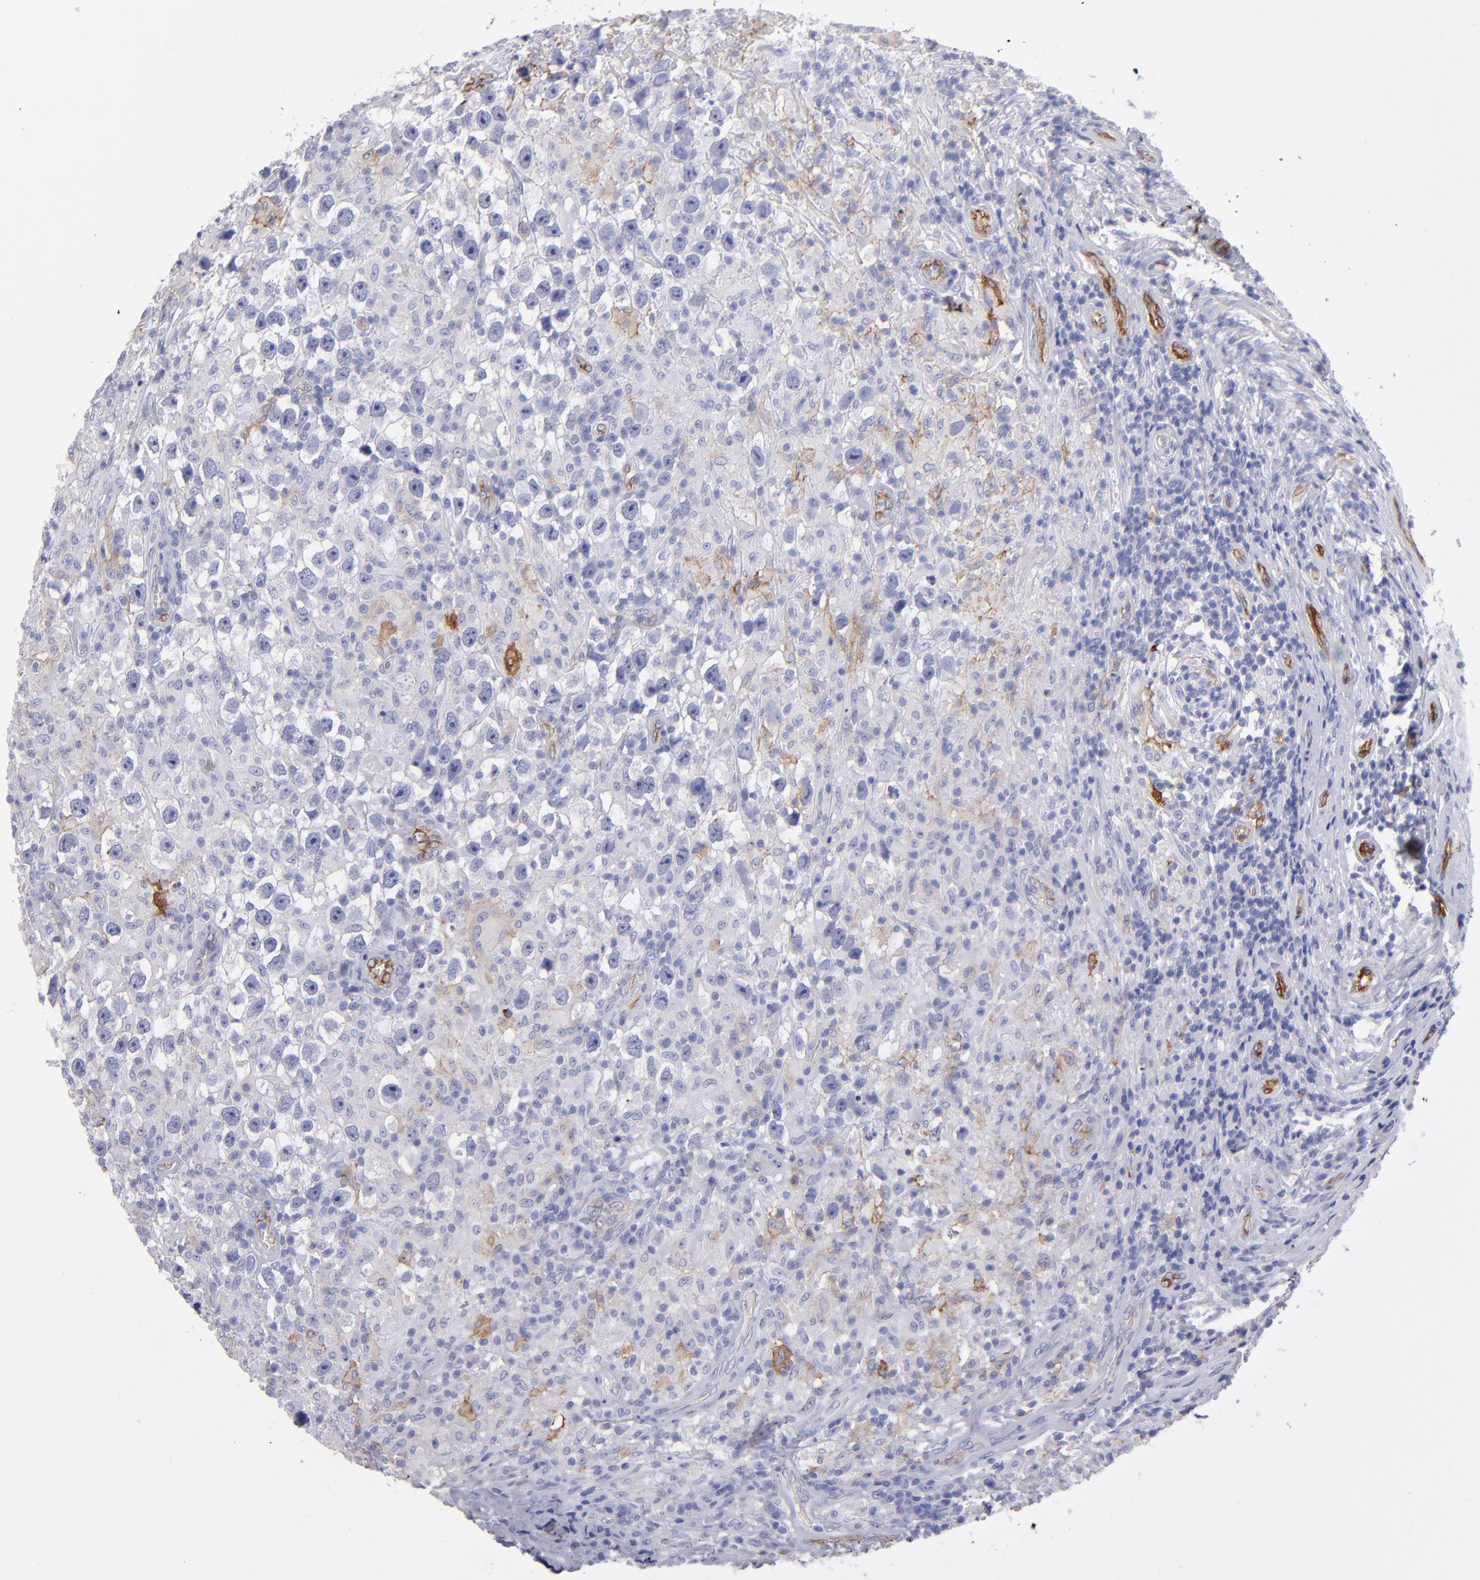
{"staining": {"intensity": "negative", "quantity": "none", "location": "none"}, "tissue": "testis cancer", "cell_type": "Tumor cells", "image_type": "cancer", "snomed": [{"axis": "morphology", "description": "Seminoma, NOS"}, {"axis": "topography", "description": "Testis"}], "caption": "Immunohistochemistry image of human testis seminoma stained for a protein (brown), which reveals no staining in tumor cells.", "gene": "AHNAK2", "patient": {"sex": "male", "age": 34}}